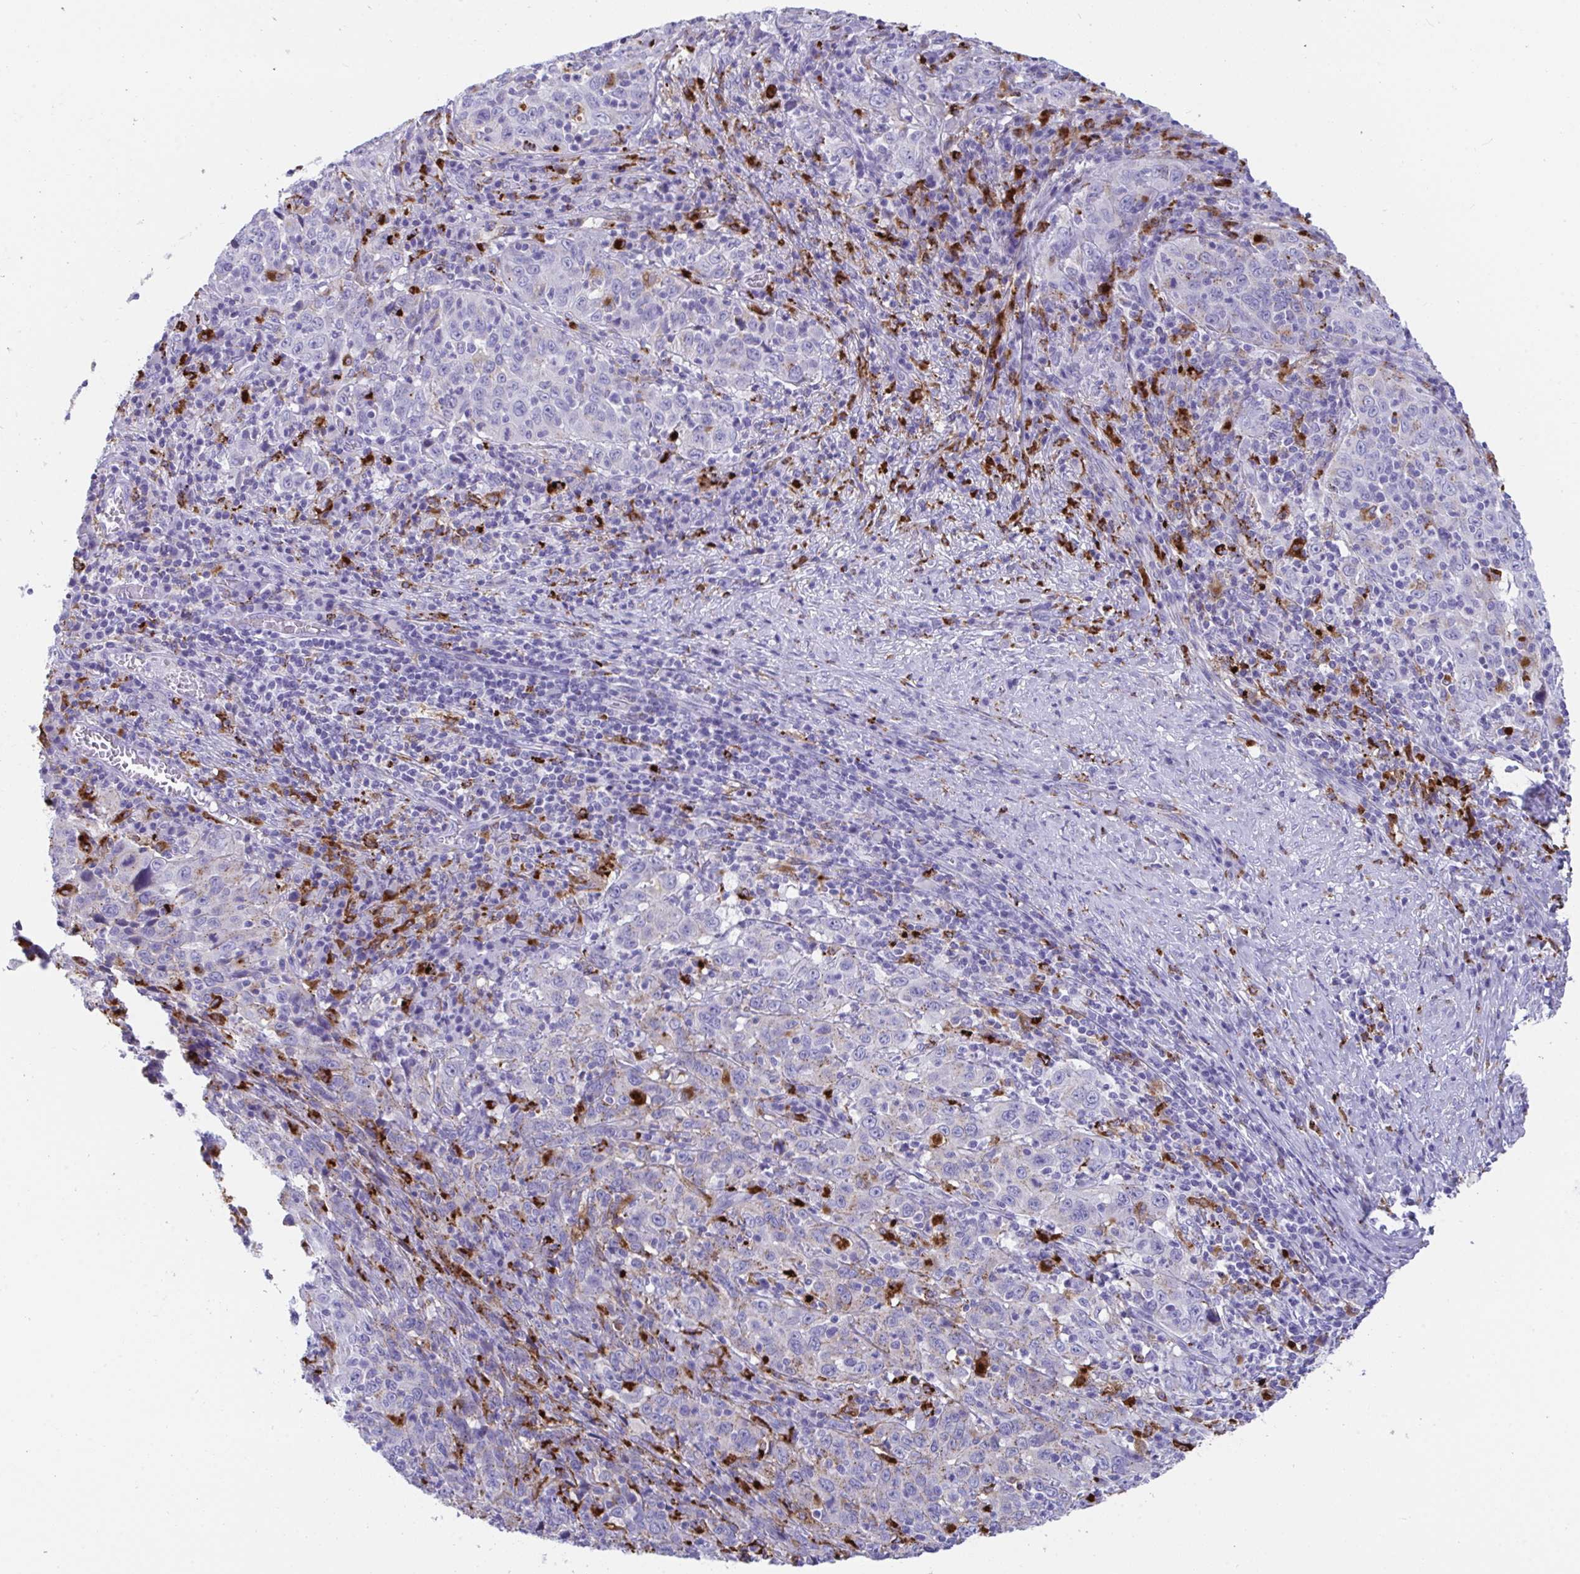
{"staining": {"intensity": "negative", "quantity": "none", "location": "none"}, "tissue": "cervical cancer", "cell_type": "Tumor cells", "image_type": "cancer", "snomed": [{"axis": "morphology", "description": "Squamous cell carcinoma, NOS"}, {"axis": "topography", "description": "Cervix"}], "caption": "This is a image of immunohistochemistry (IHC) staining of cervical squamous cell carcinoma, which shows no positivity in tumor cells.", "gene": "CPVL", "patient": {"sex": "female", "age": 46}}